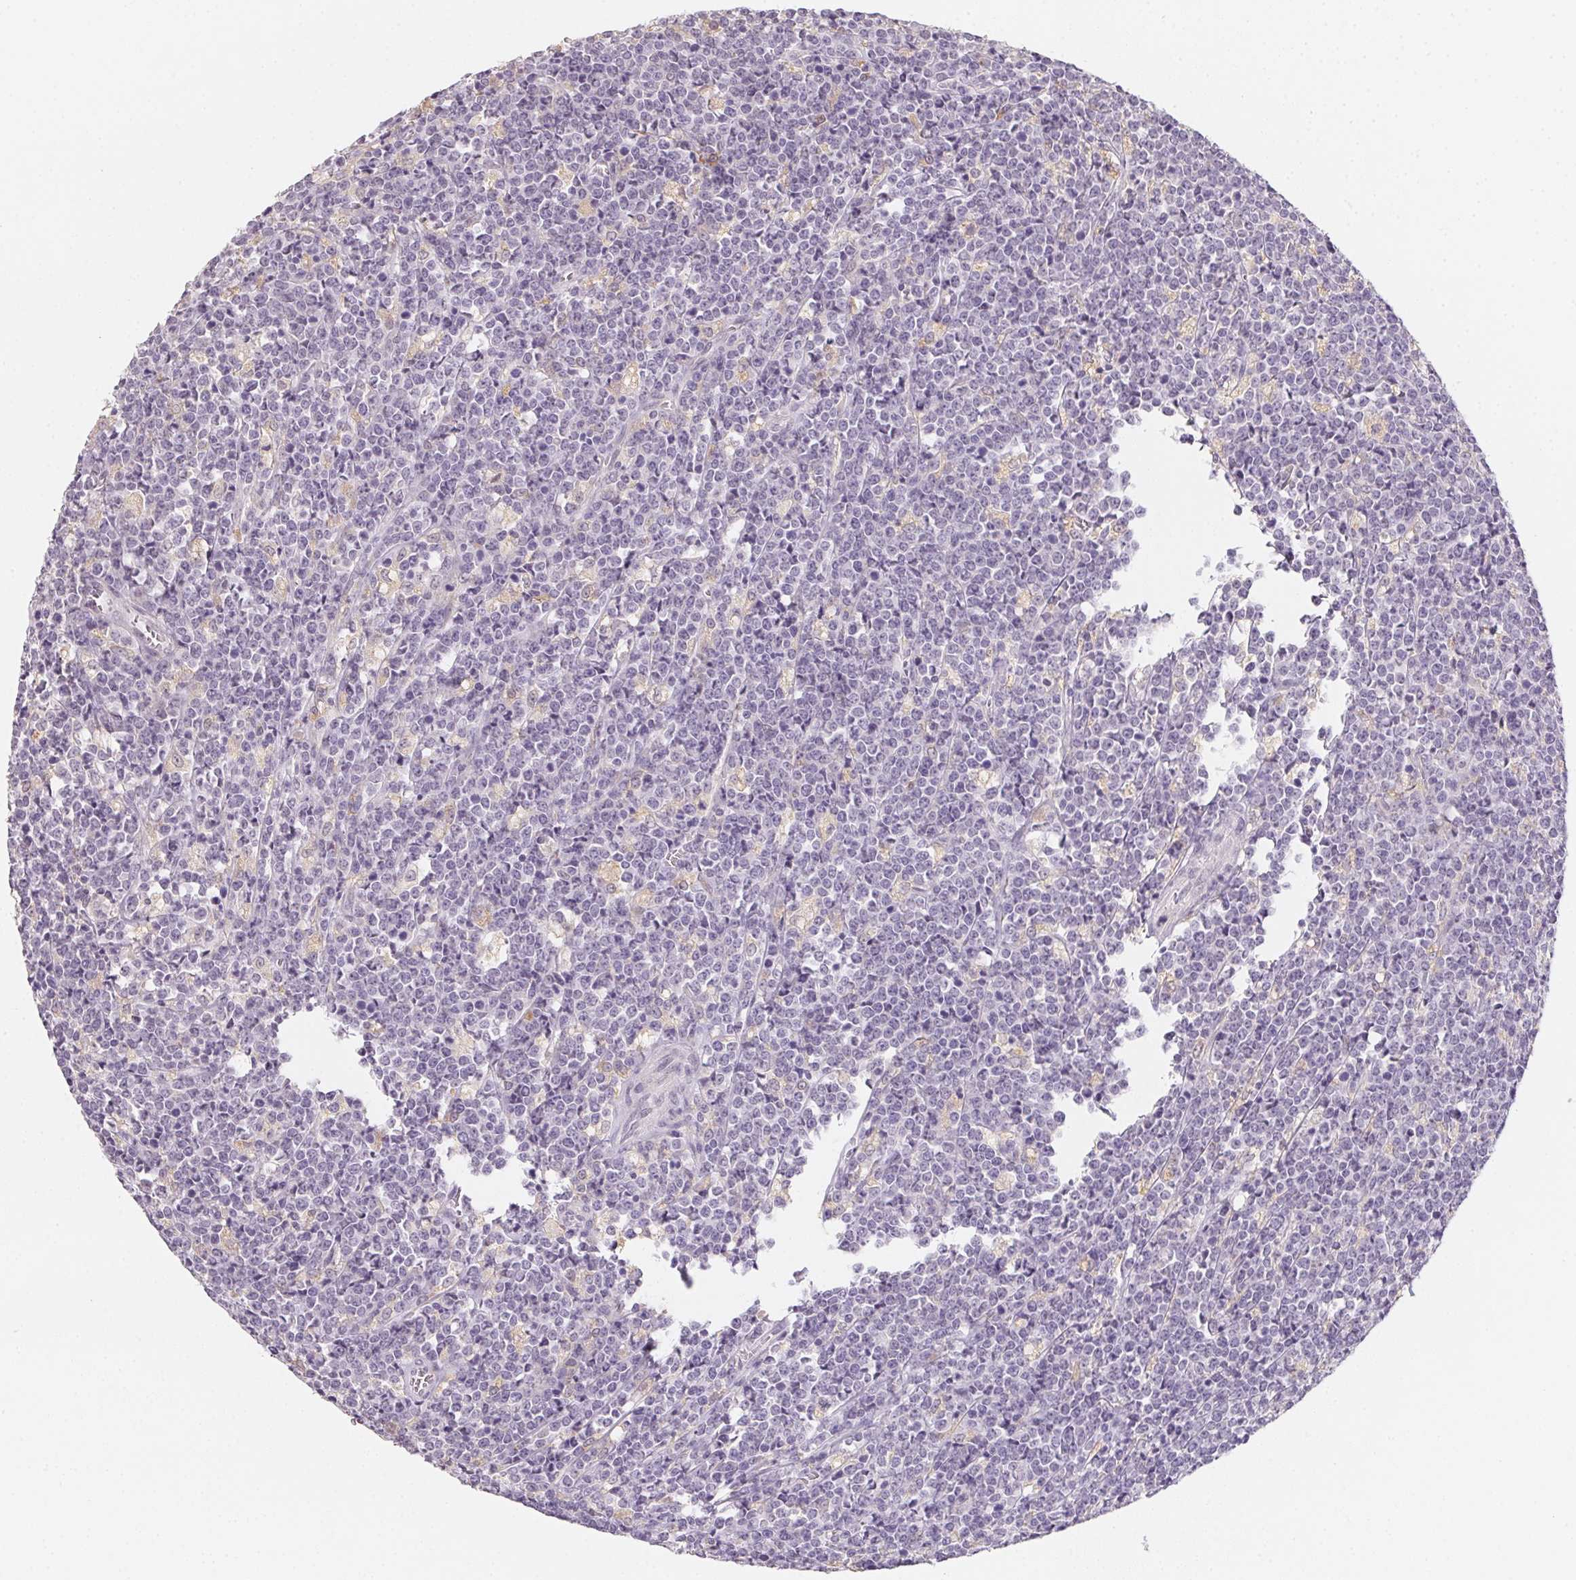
{"staining": {"intensity": "negative", "quantity": "none", "location": "none"}, "tissue": "lymphoma", "cell_type": "Tumor cells", "image_type": "cancer", "snomed": [{"axis": "morphology", "description": "Malignant lymphoma, non-Hodgkin's type, High grade"}, {"axis": "topography", "description": "Small intestine"}], "caption": "Immunohistochemistry image of malignant lymphoma, non-Hodgkin's type (high-grade) stained for a protein (brown), which shows no expression in tumor cells.", "gene": "SLC6A18", "patient": {"sex": "female", "age": 56}}